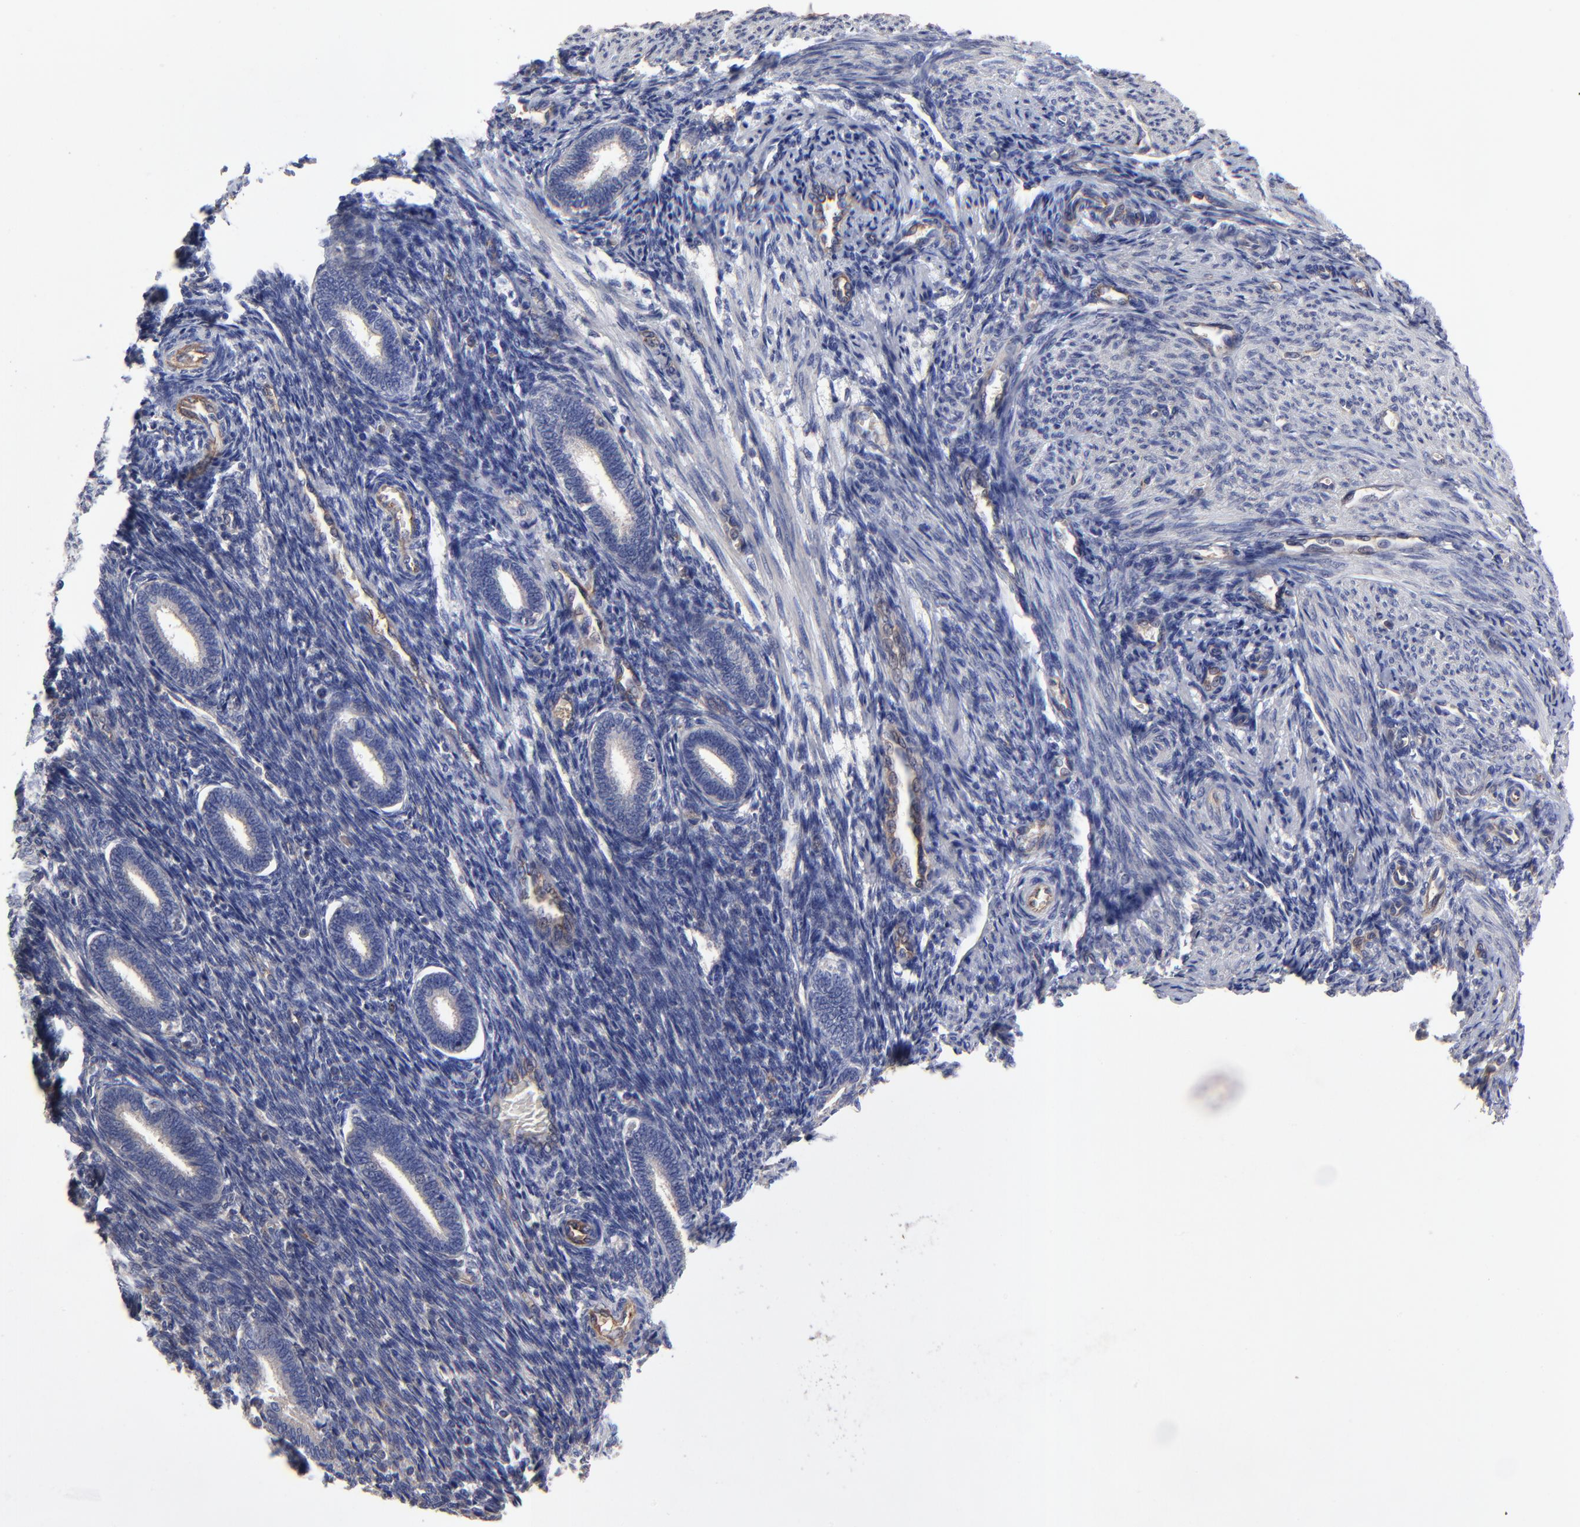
{"staining": {"intensity": "weak", "quantity": "<25%", "location": "cytoplasmic/membranous"}, "tissue": "endometrium", "cell_type": "Cells in endometrial stroma", "image_type": "normal", "snomed": [{"axis": "morphology", "description": "Normal tissue, NOS"}, {"axis": "topography", "description": "Endometrium"}], "caption": "A photomicrograph of human endometrium is negative for staining in cells in endometrial stroma. (DAB (3,3'-diaminobenzidine) immunohistochemistry (IHC) with hematoxylin counter stain).", "gene": "SULF2", "patient": {"sex": "female", "age": 27}}